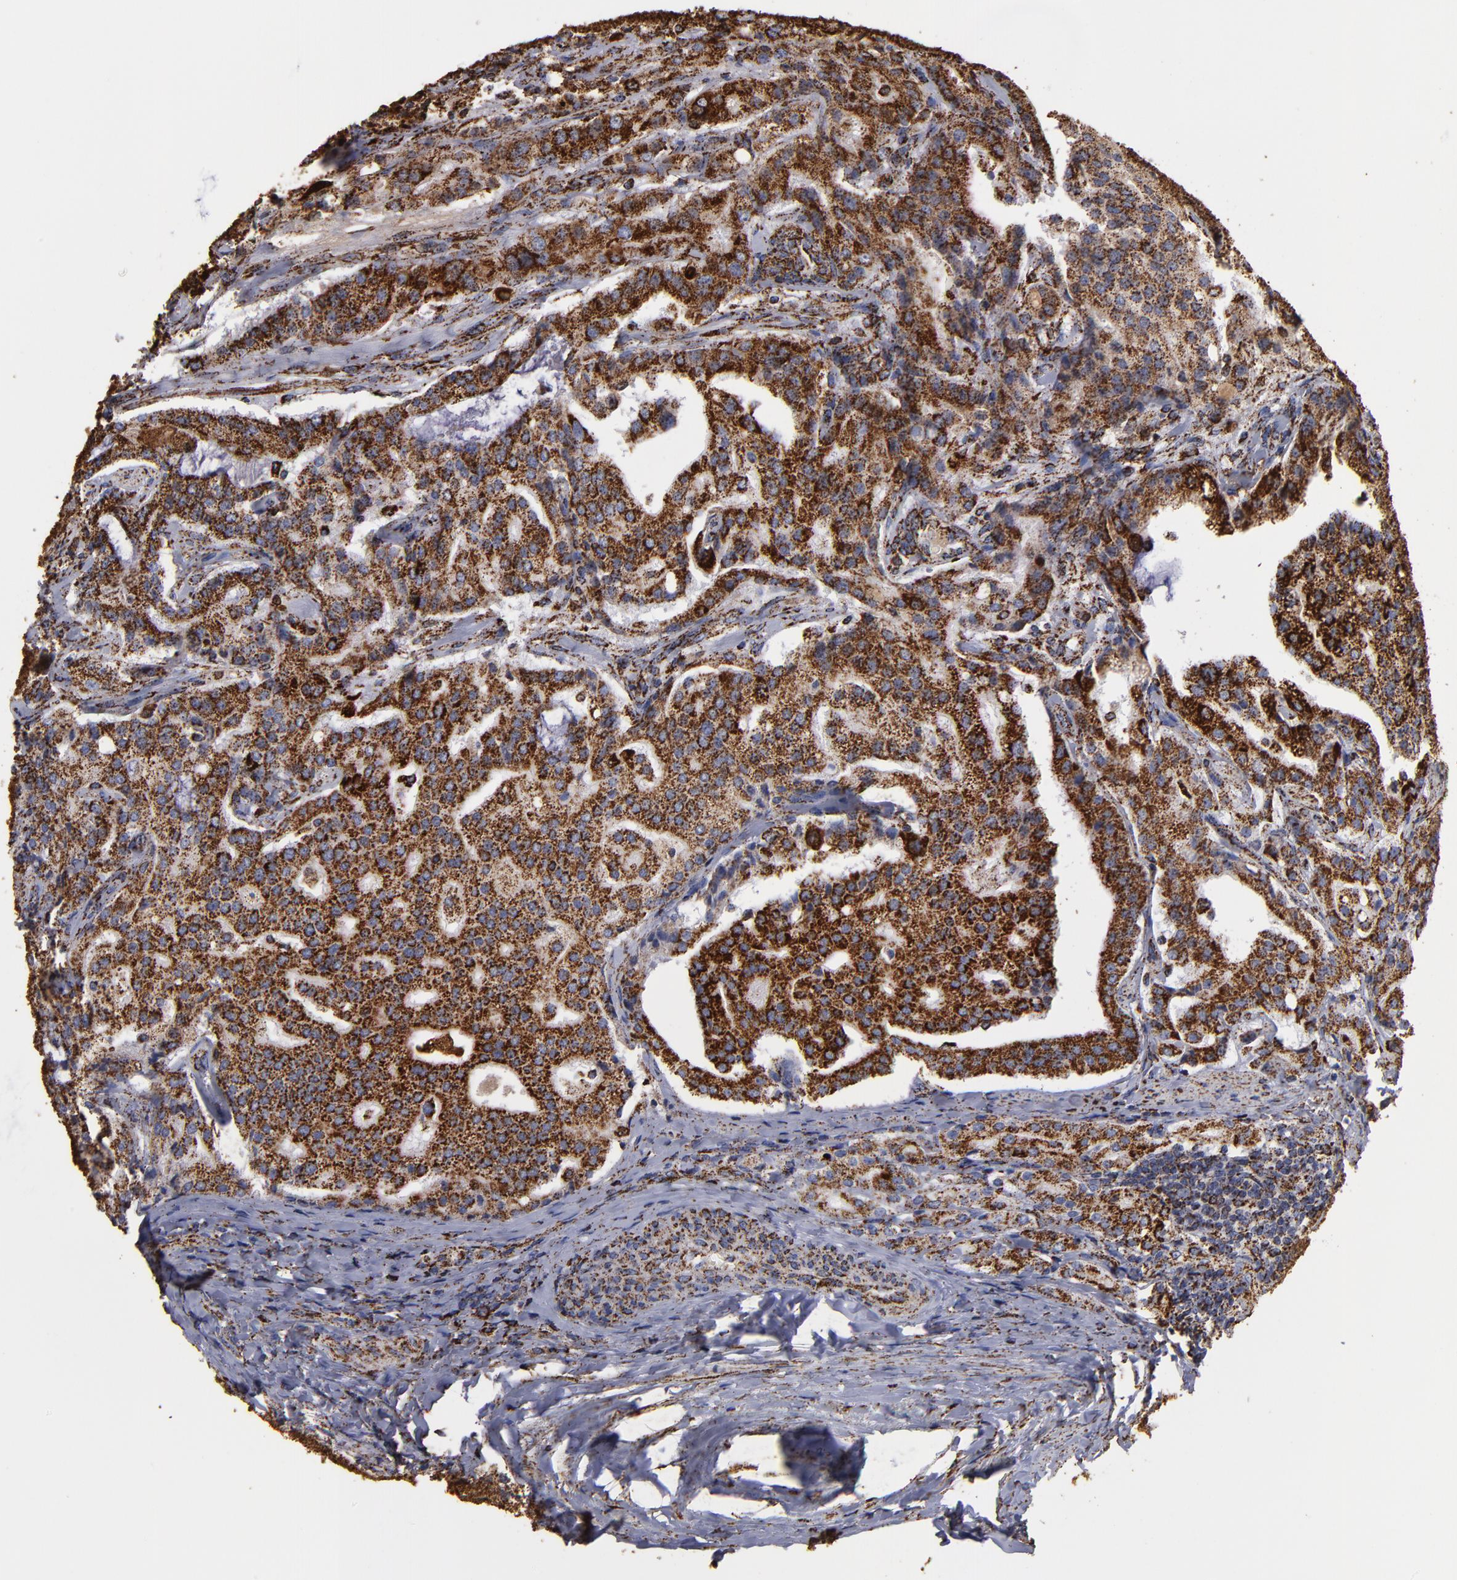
{"staining": {"intensity": "strong", "quantity": ">75%", "location": "cytoplasmic/membranous"}, "tissue": "prostate cancer", "cell_type": "Tumor cells", "image_type": "cancer", "snomed": [{"axis": "morphology", "description": "Adenocarcinoma, Medium grade"}, {"axis": "topography", "description": "Prostate"}], "caption": "Adenocarcinoma (medium-grade) (prostate) was stained to show a protein in brown. There is high levels of strong cytoplasmic/membranous expression in about >75% of tumor cells. (Brightfield microscopy of DAB IHC at high magnification).", "gene": "SOD2", "patient": {"sex": "male", "age": 72}}